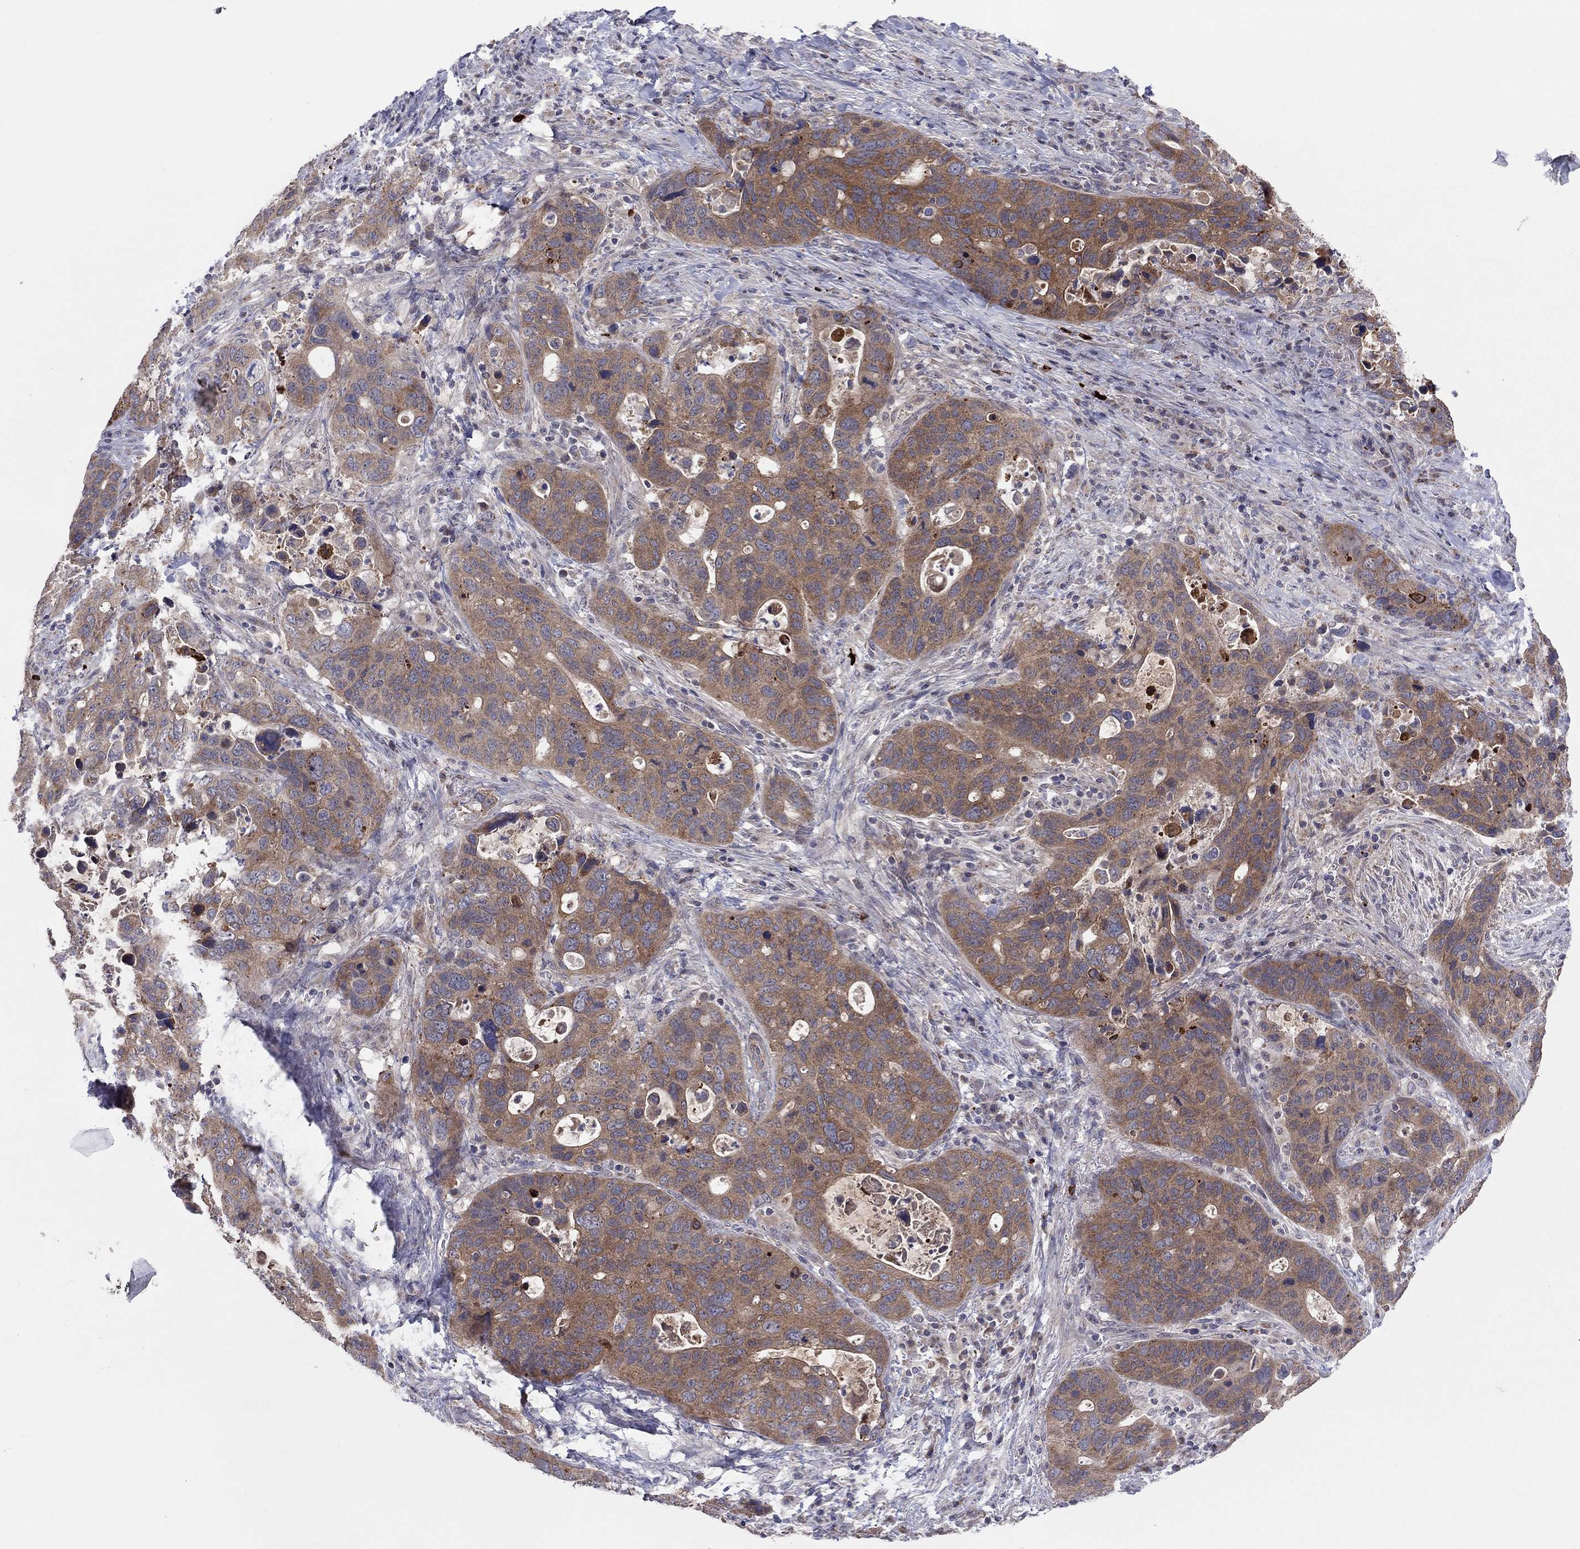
{"staining": {"intensity": "moderate", "quantity": ">75%", "location": "cytoplasmic/membranous"}, "tissue": "stomach cancer", "cell_type": "Tumor cells", "image_type": "cancer", "snomed": [{"axis": "morphology", "description": "Adenocarcinoma, NOS"}, {"axis": "topography", "description": "Stomach"}], "caption": "Adenocarcinoma (stomach) tissue displays moderate cytoplasmic/membranous positivity in about >75% of tumor cells", "gene": "CRACDL", "patient": {"sex": "male", "age": 54}}